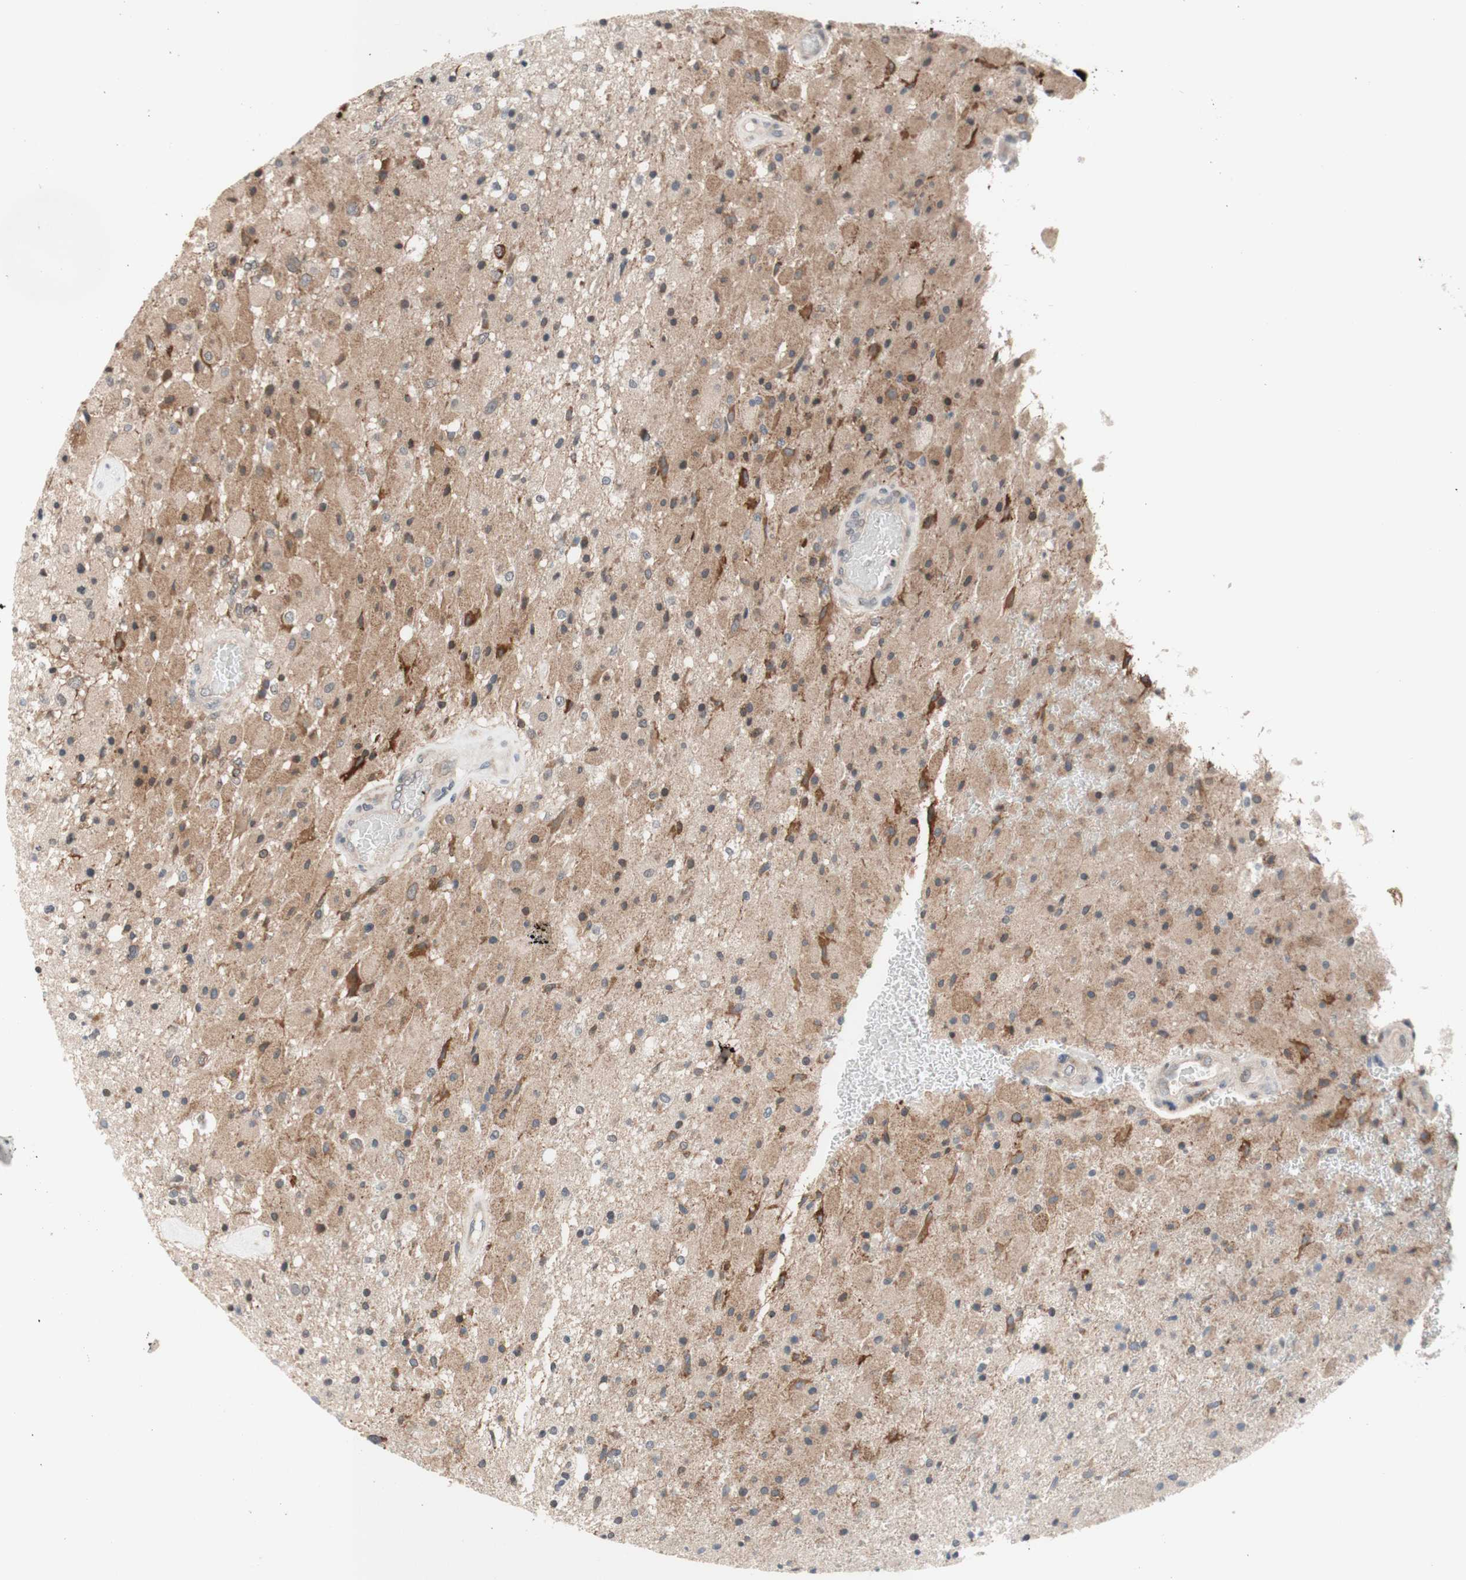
{"staining": {"intensity": "weak", "quantity": ">75%", "location": "cytoplasmic/membranous"}, "tissue": "glioma", "cell_type": "Tumor cells", "image_type": "cancer", "snomed": [{"axis": "morphology", "description": "Normal tissue, NOS"}, {"axis": "morphology", "description": "Glioma, malignant, High grade"}, {"axis": "topography", "description": "Cerebral cortex"}], "caption": "Glioma stained with immunohistochemistry demonstrates weak cytoplasmic/membranous expression in about >75% of tumor cells.", "gene": "CD55", "patient": {"sex": "male", "age": 77}}